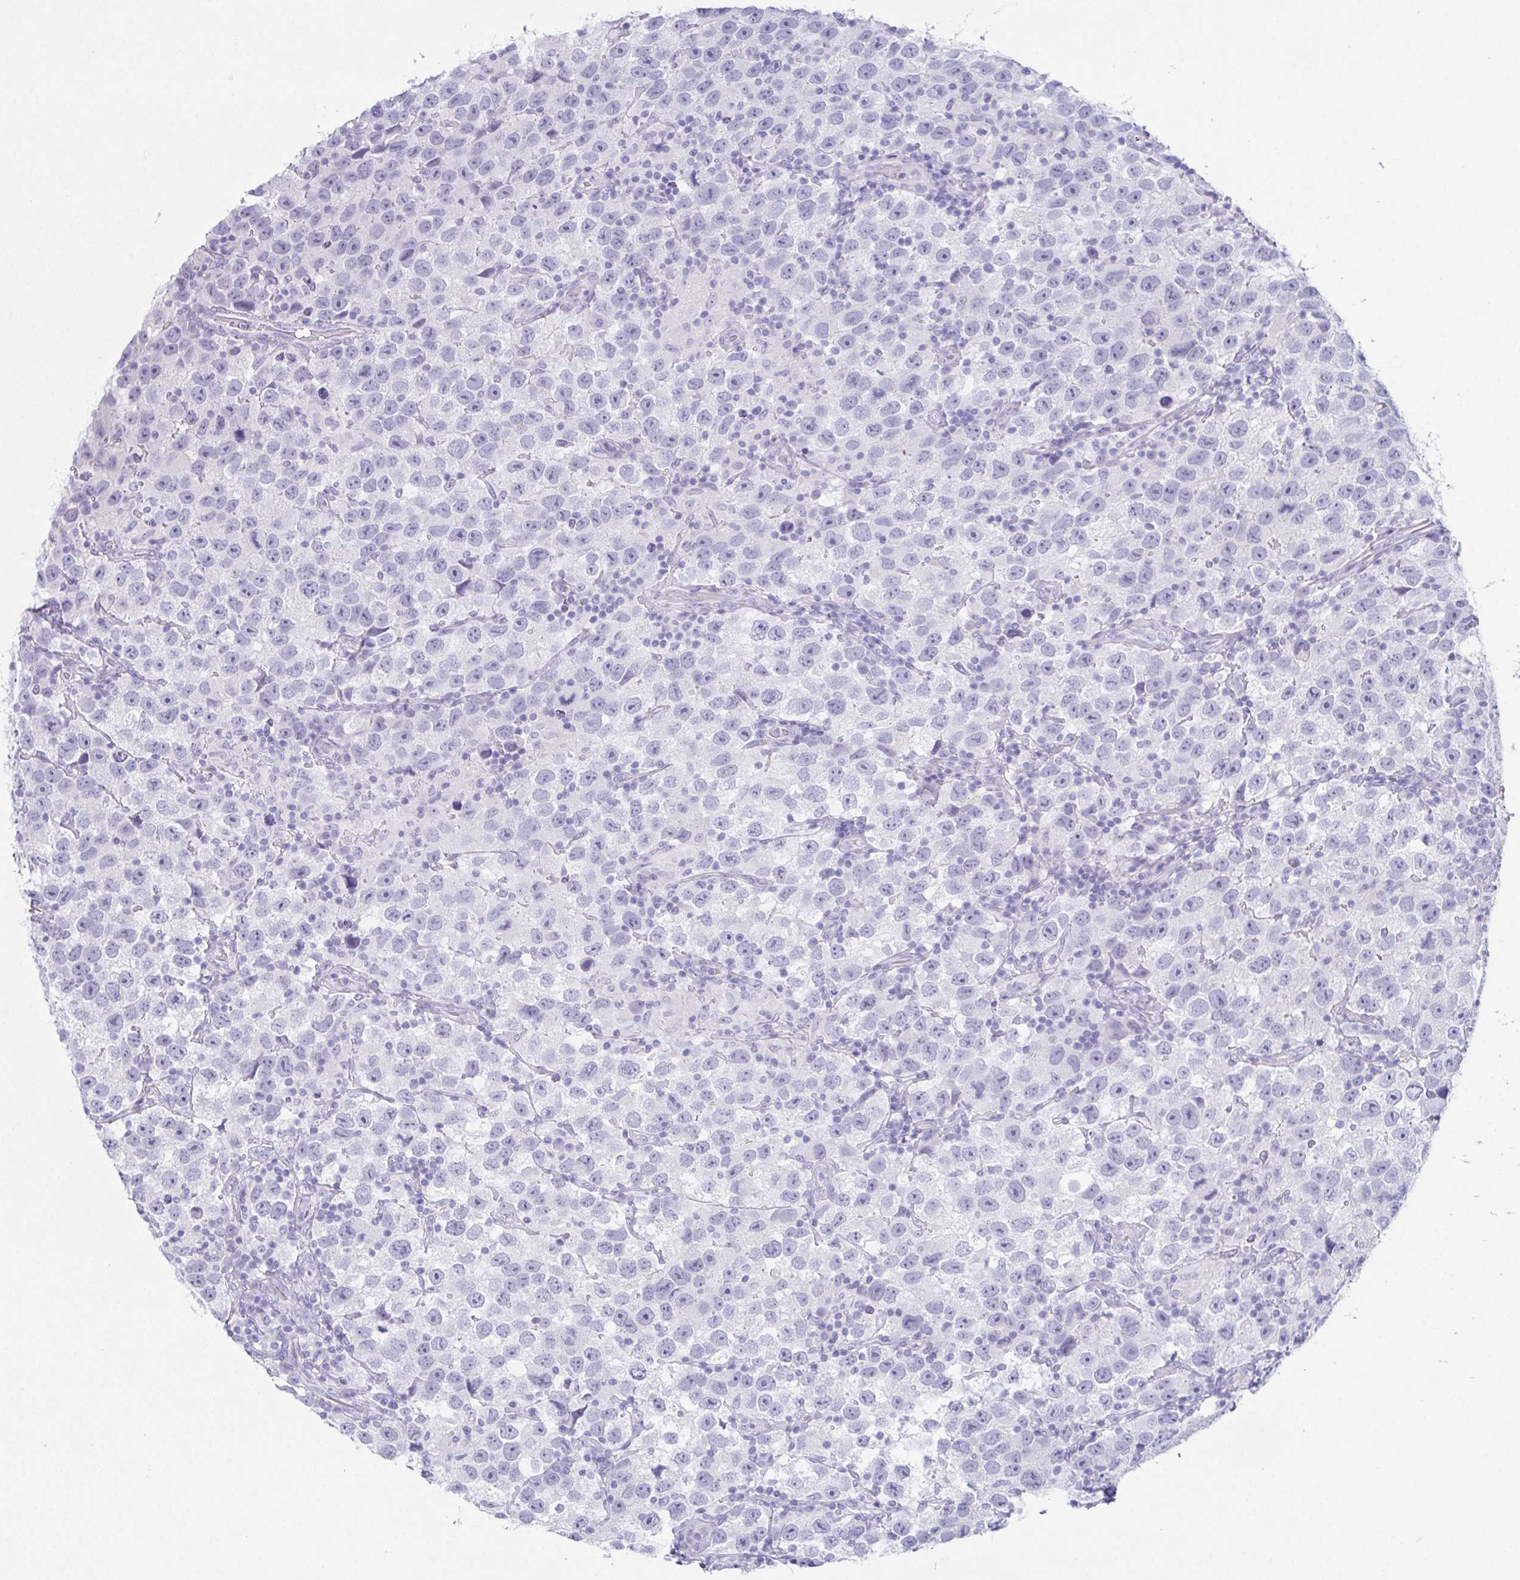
{"staining": {"intensity": "negative", "quantity": "none", "location": "none"}, "tissue": "testis cancer", "cell_type": "Tumor cells", "image_type": "cancer", "snomed": [{"axis": "morphology", "description": "Seminoma, NOS"}, {"axis": "topography", "description": "Testis"}], "caption": "Immunohistochemical staining of testis cancer (seminoma) displays no significant staining in tumor cells.", "gene": "TEX19", "patient": {"sex": "male", "age": 26}}